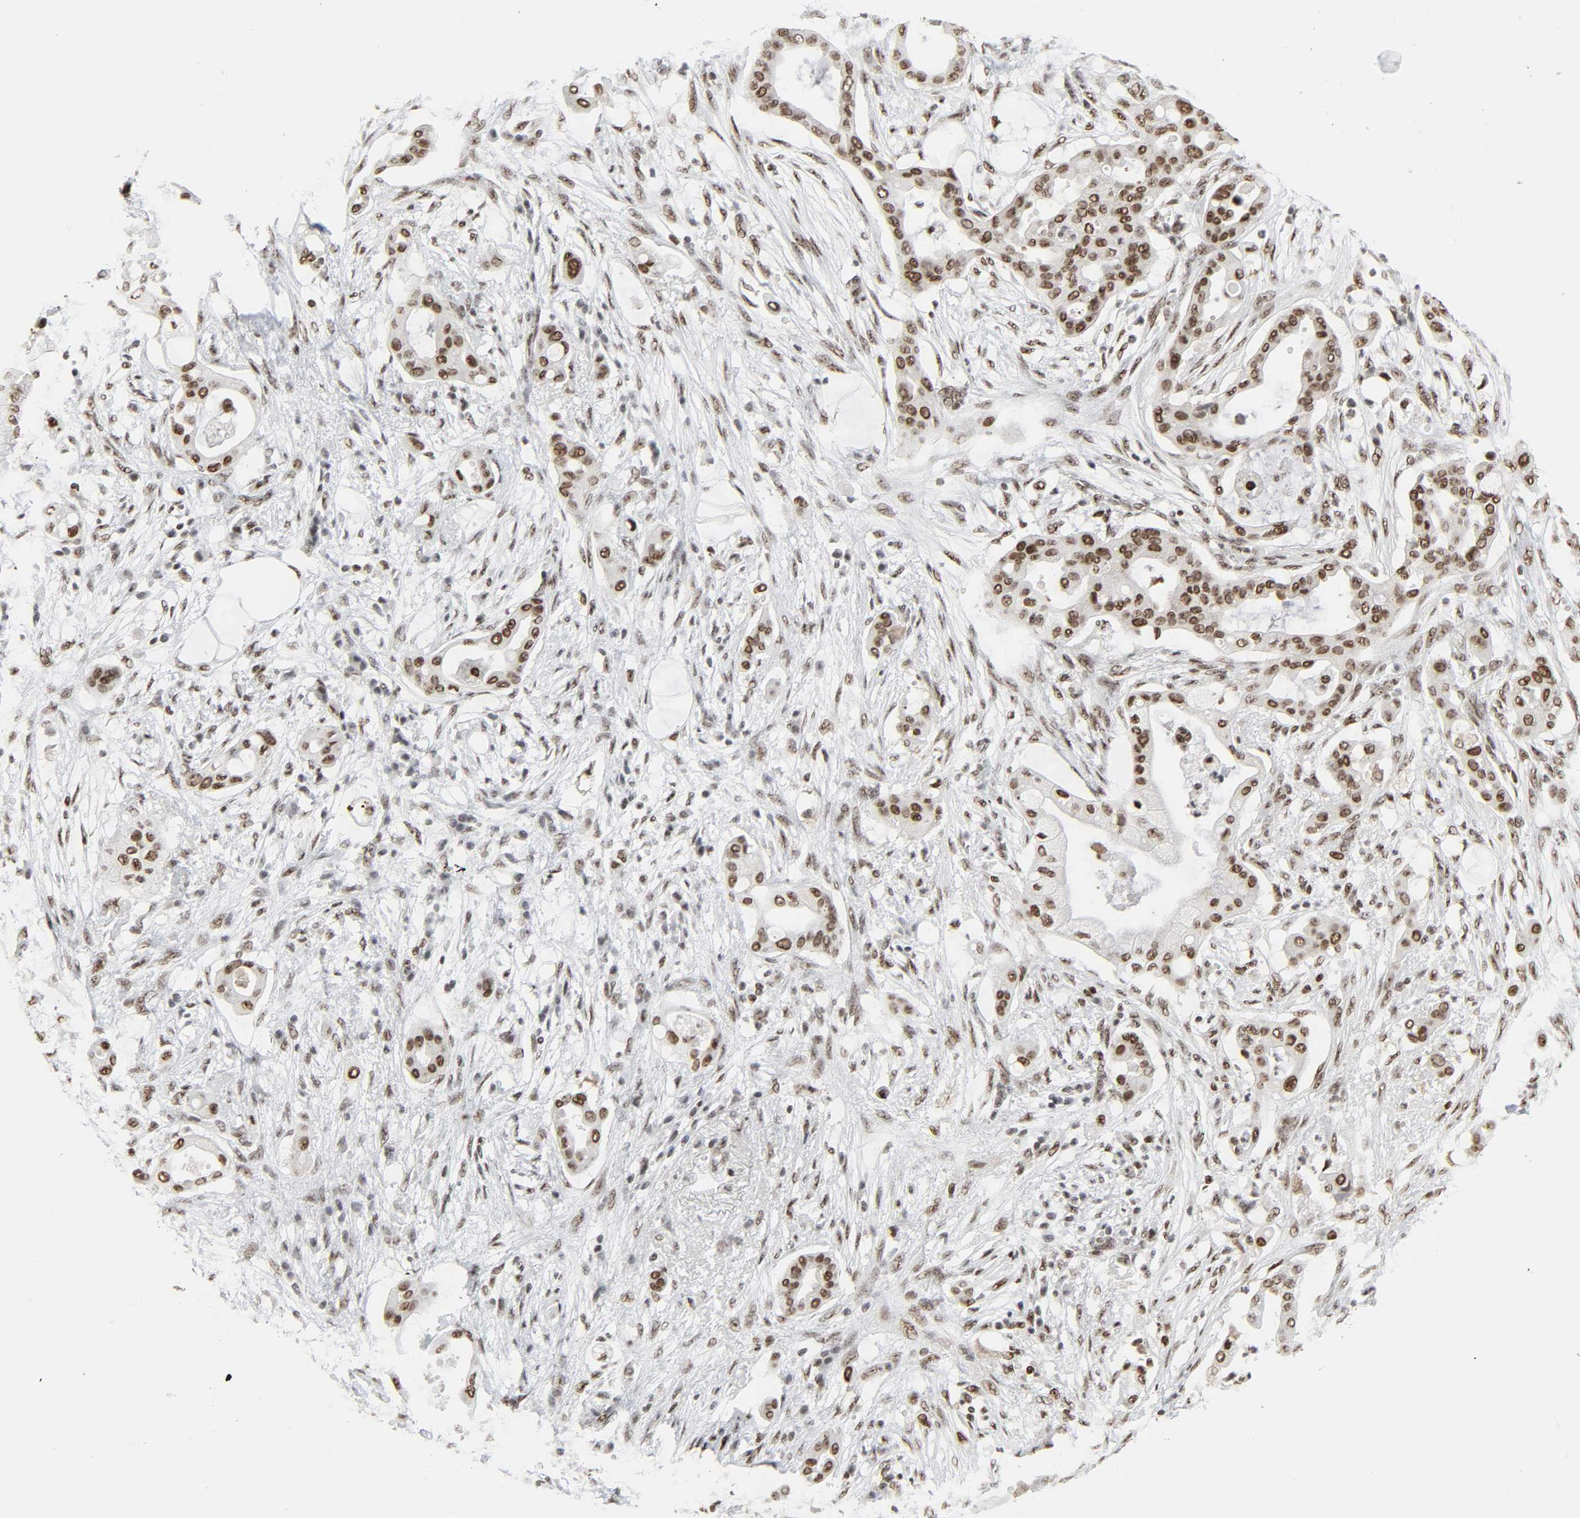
{"staining": {"intensity": "strong", "quantity": ">75%", "location": "nuclear"}, "tissue": "pancreatic cancer", "cell_type": "Tumor cells", "image_type": "cancer", "snomed": [{"axis": "morphology", "description": "Adenocarcinoma, NOS"}, {"axis": "morphology", "description": "Adenocarcinoma, metastatic, NOS"}, {"axis": "topography", "description": "Lymph node"}, {"axis": "topography", "description": "Pancreas"}, {"axis": "topography", "description": "Duodenum"}], "caption": "Brown immunohistochemical staining in human pancreatic cancer (metastatic adenocarcinoma) demonstrates strong nuclear staining in approximately >75% of tumor cells. (brown staining indicates protein expression, while blue staining denotes nuclei).", "gene": "CDK7", "patient": {"sex": "female", "age": 64}}